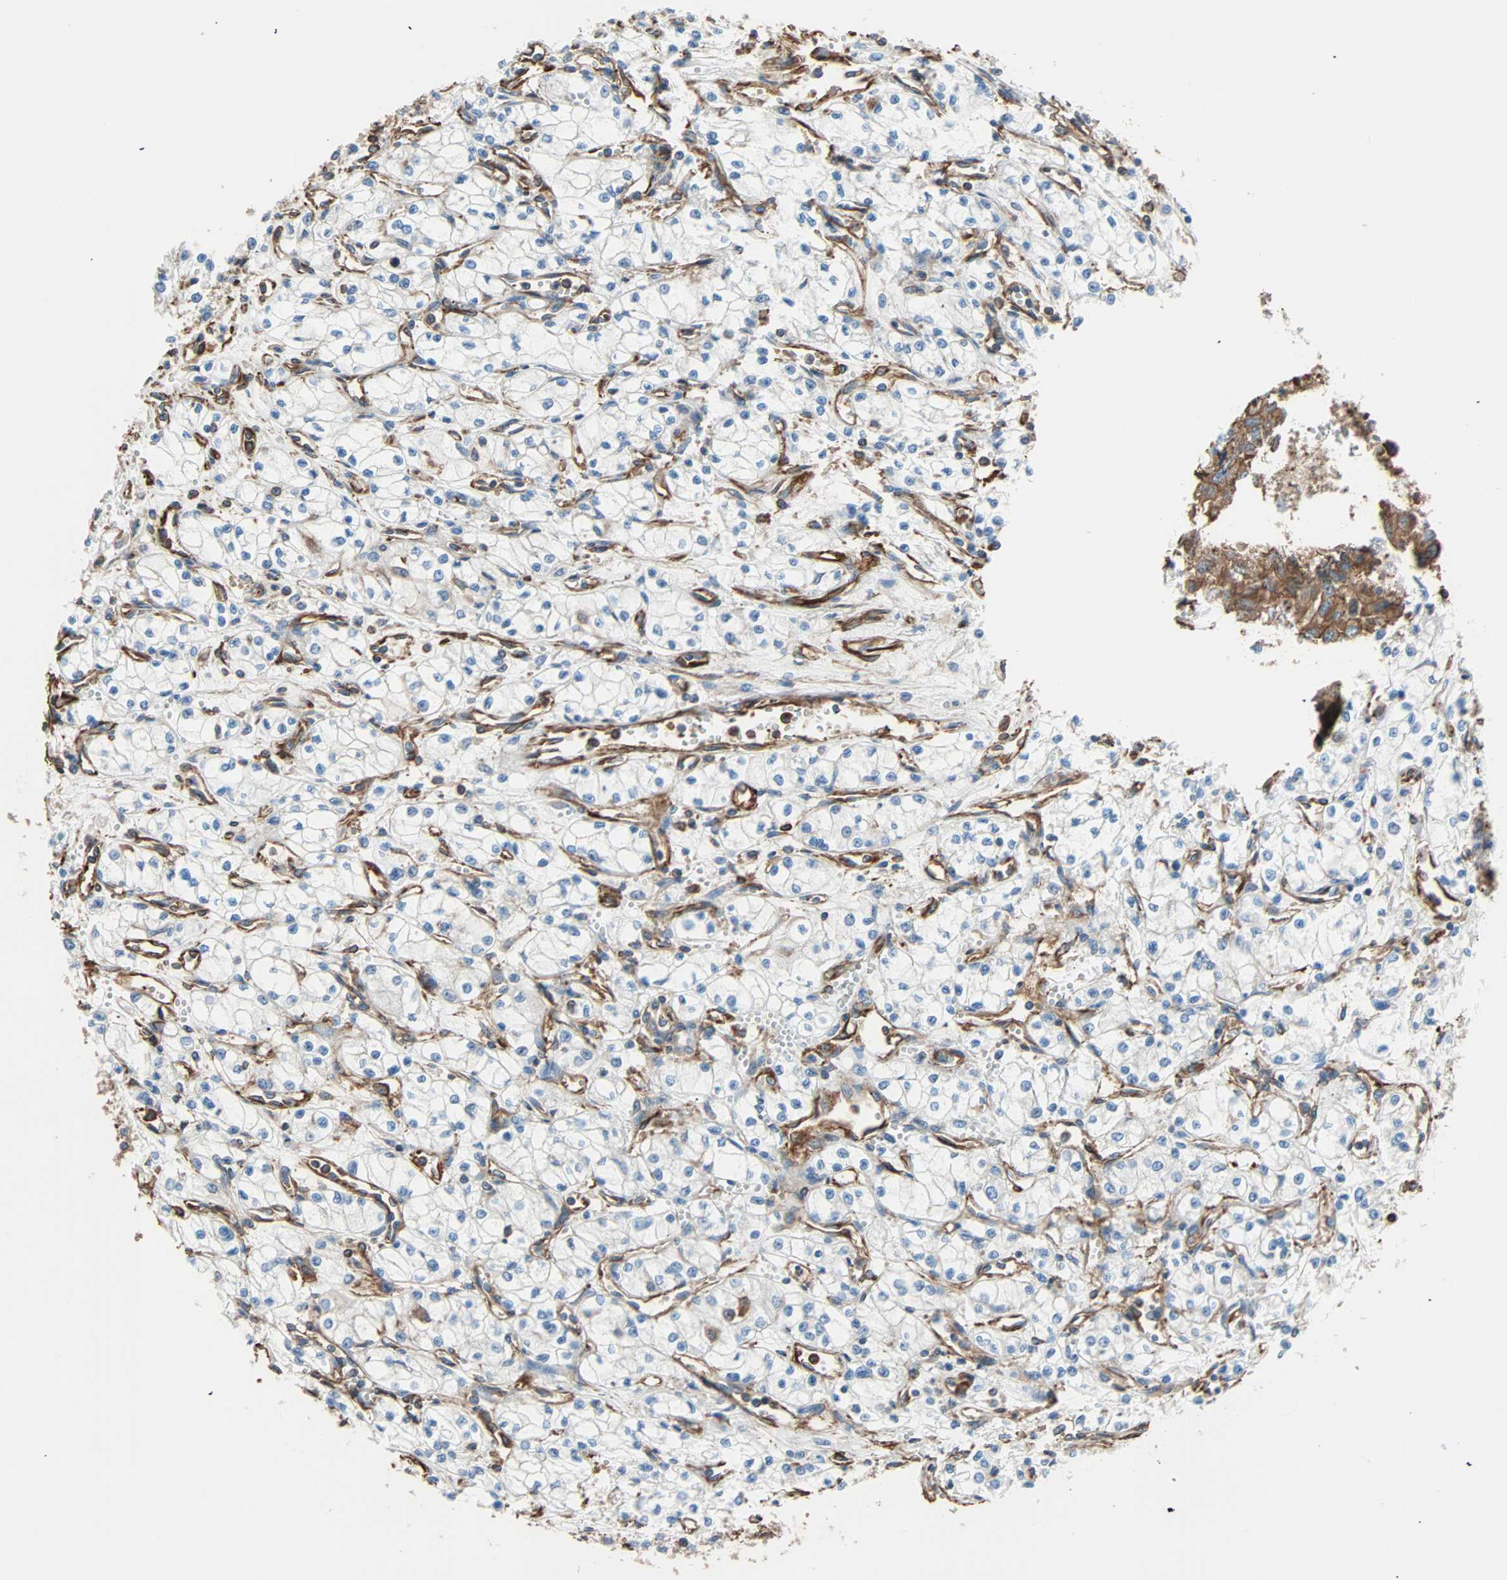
{"staining": {"intensity": "negative", "quantity": "none", "location": "none"}, "tissue": "renal cancer", "cell_type": "Tumor cells", "image_type": "cancer", "snomed": [{"axis": "morphology", "description": "Normal tissue, NOS"}, {"axis": "morphology", "description": "Adenocarcinoma, NOS"}, {"axis": "topography", "description": "Kidney"}], "caption": "A high-resolution histopathology image shows IHC staining of adenocarcinoma (renal), which displays no significant positivity in tumor cells. (Brightfield microscopy of DAB immunohistochemistry (IHC) at high magnification).", "gene": "GALNT10", "patient": {"sex": "male", "age": 59}}